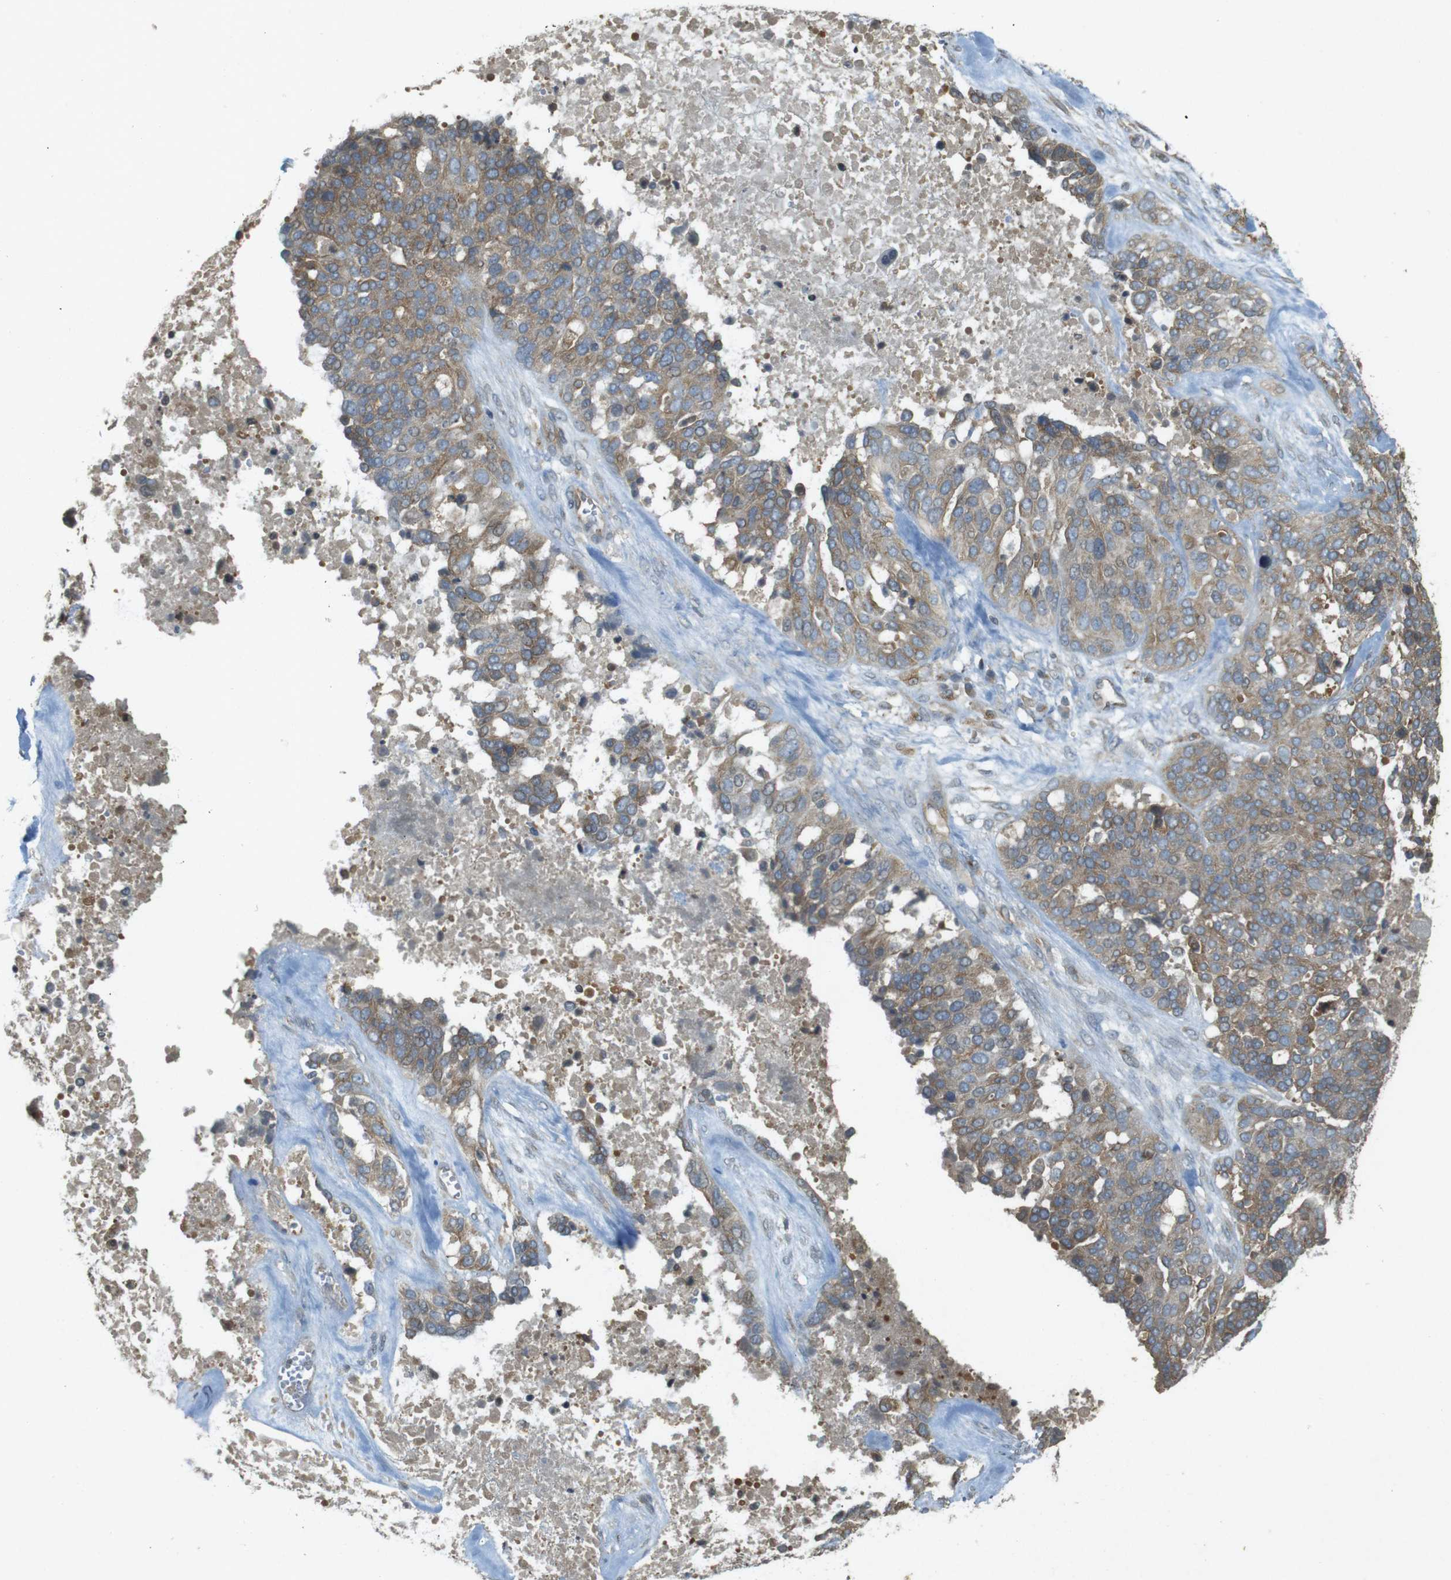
{"staining": {"intensity": "moderate", "quantity": ">75%", "location": "cytoplasmic/membranous"}, "tissue": "ovarian cancer", "cell_type": "Tumor cells", "image_type": "cancer", "snomed": [{"axis": "morphology", "description": "Cystadenocarcinoma, serous, NOS"}, {"axis": "topography", "description": "Ovary"}], "caption": "Immunohistochemistry staining of ovarian serous cystadenocarcinoma, which displays medium levels of moderate cytoplasmic/membranous positivity in about >75% of tumor cells indicating moderate cytoplasmic/membranous protein expression. The staining was performed using DAB (brown) for protein detection and nuclei were counterstained in hematoxylin (blue).", "gene": "KIF5B", "patient": {"sex": "female", "age": 44}}